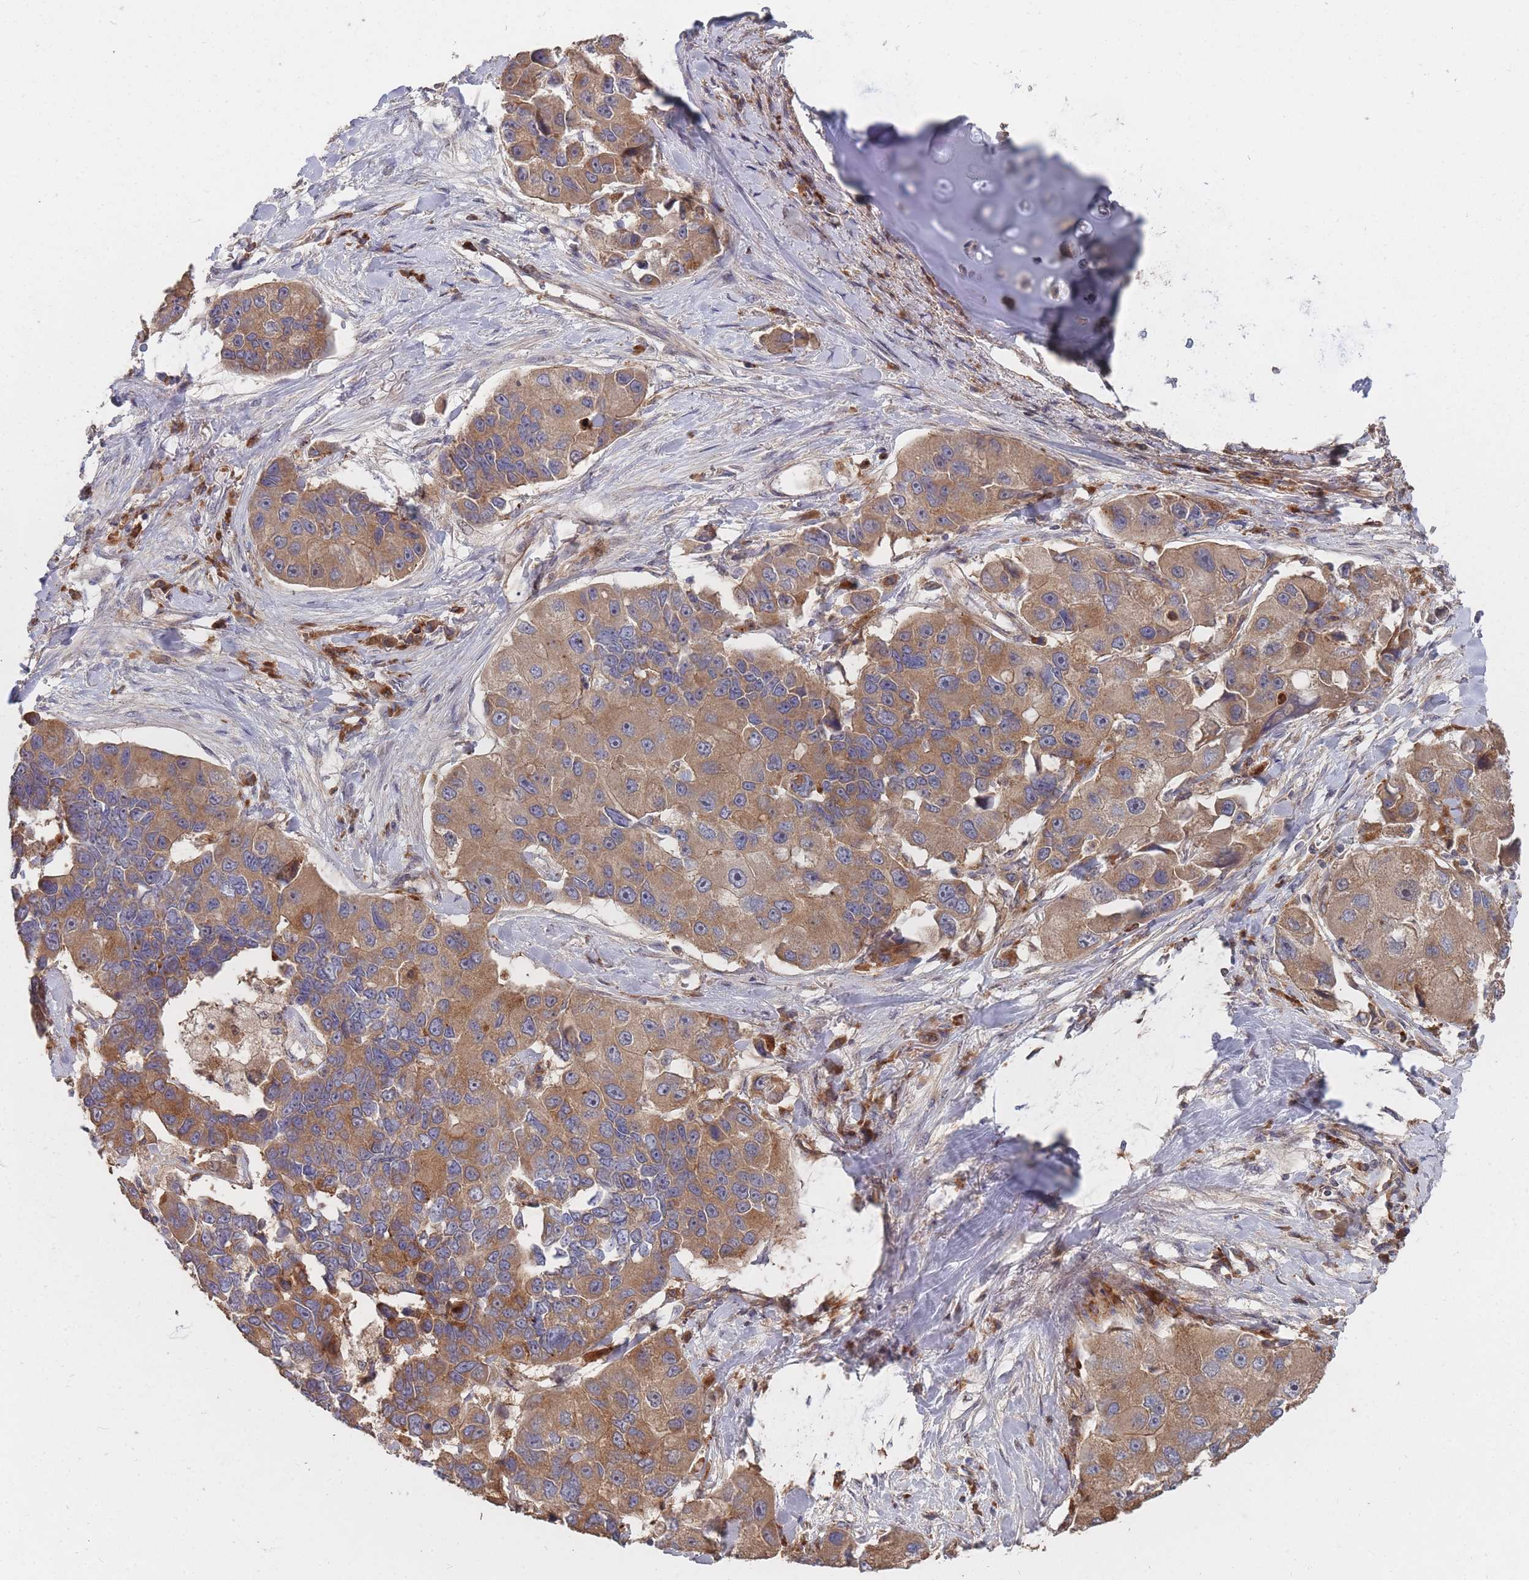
{"staining": {"intensity": "moderate", "quantity": ">75%", "location": "cytoplasmic/membranous"}, "tissue": "lung cancer", "cell_type": "Tumor cells", "image_type": "cancer", "snomed": [{"axis": "morphology", "description": "Adenocarcinoma, NOS"}, {"axis": "topography", "description": "Lung"}], "caption": "Protein expression analysis of human lung adenocarcinoma reveals moderate cytoplasmic/membranous positivity in approximately >75% of tumor cells. (DAB IHC, brown staining for protein, blue staining for nuclei).", "gene": "THSD7B", "patient": {"sex": "female", "age": 54}}